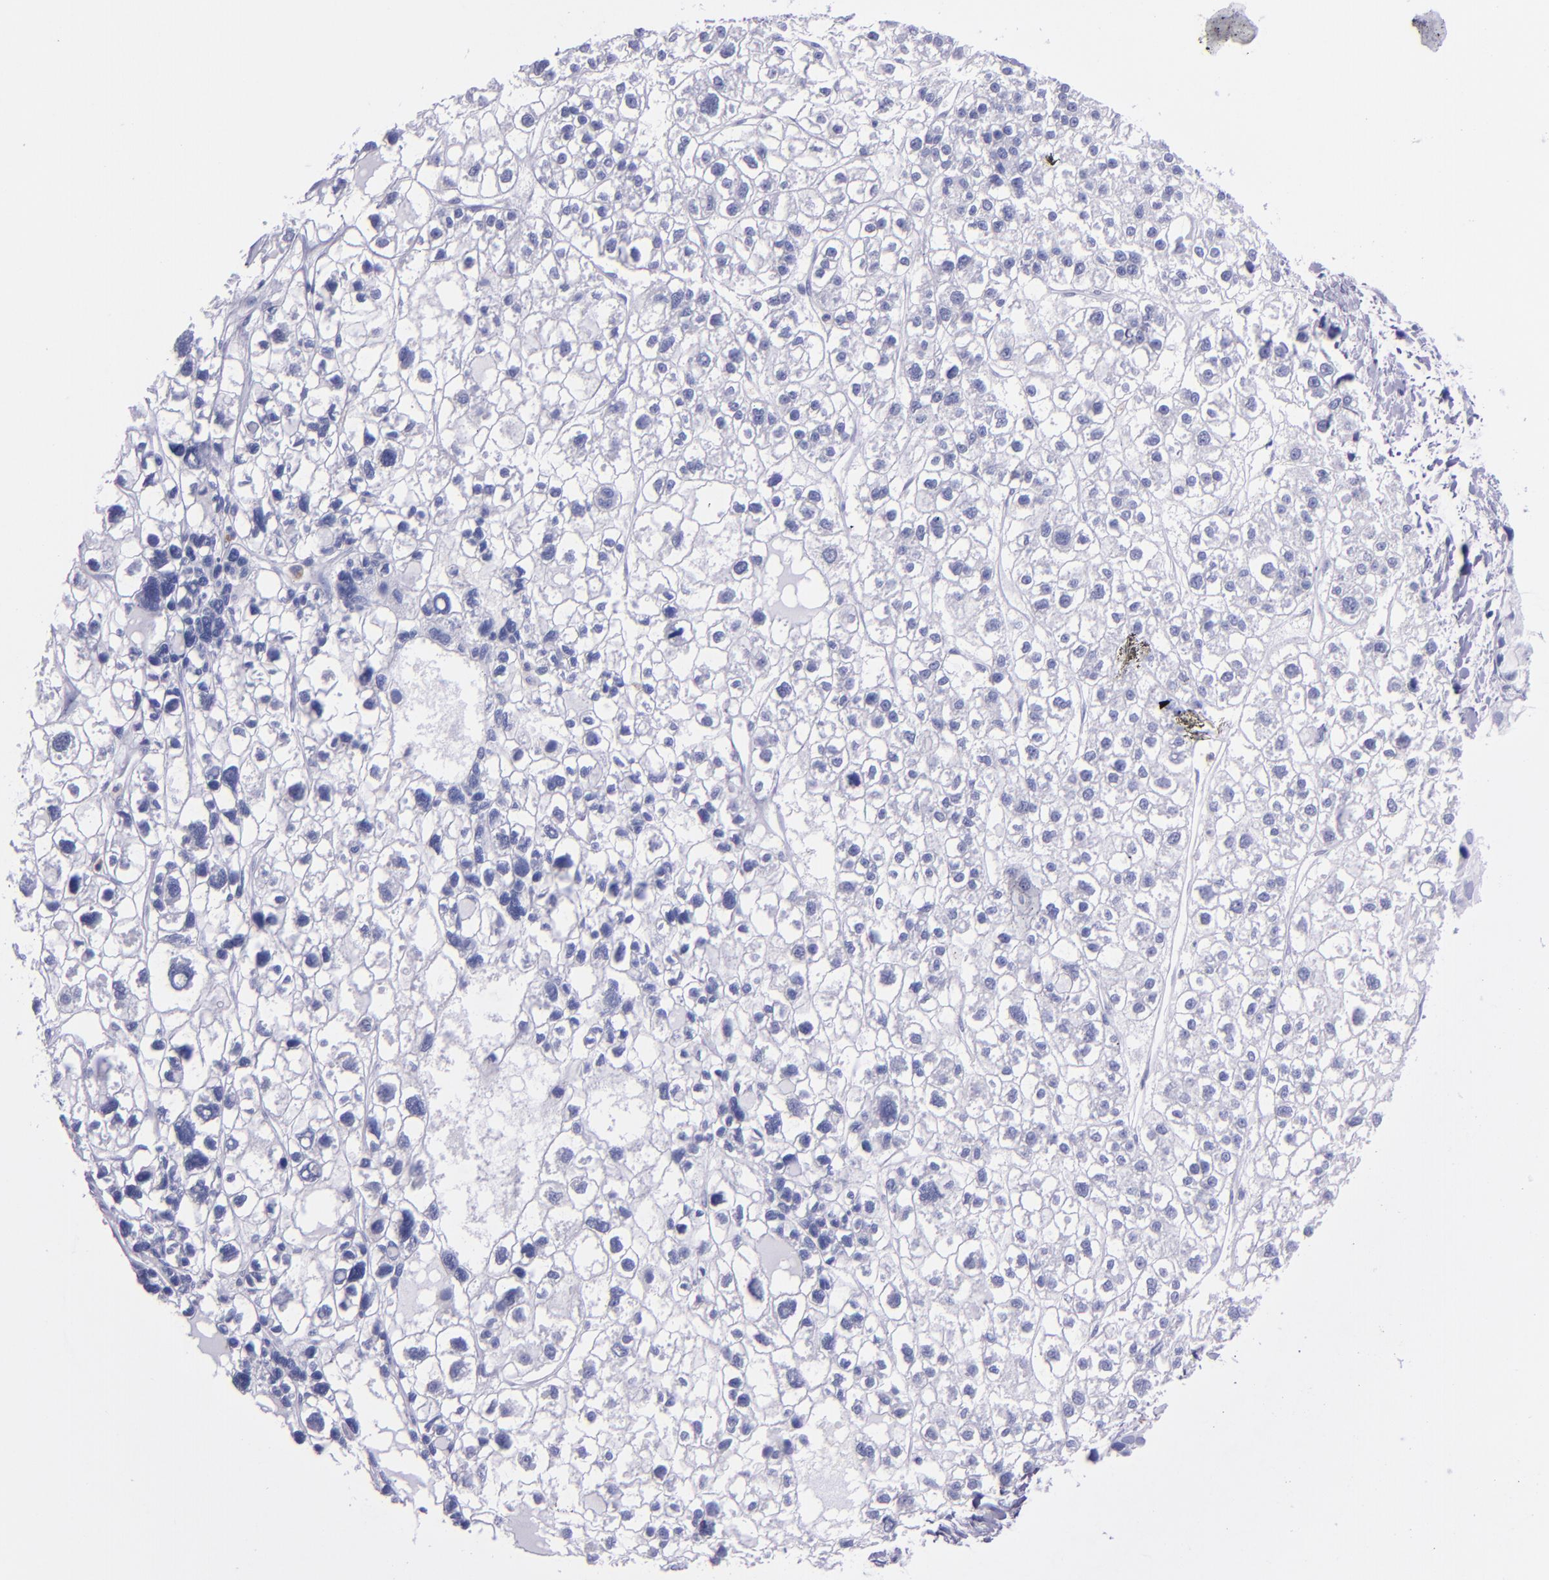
{"staining": {"intensity": "negative", "quantity": "none", "location": "none"}, "tissue": "liver cancer", "cell_type": "Tumor cells", "image_type": "cancer", "snomed": [{"axis": "morphology", "description": "Carcinoma, Hepatocellular, NOS"}, {"axis": "topography", "description": "Liver"}], "caption": "Immunohistochemical staining of liver cancer reveals no significant staining in tumor cells.", "gene": "CR1", "patient": {"sex": "female", "age": 85}}